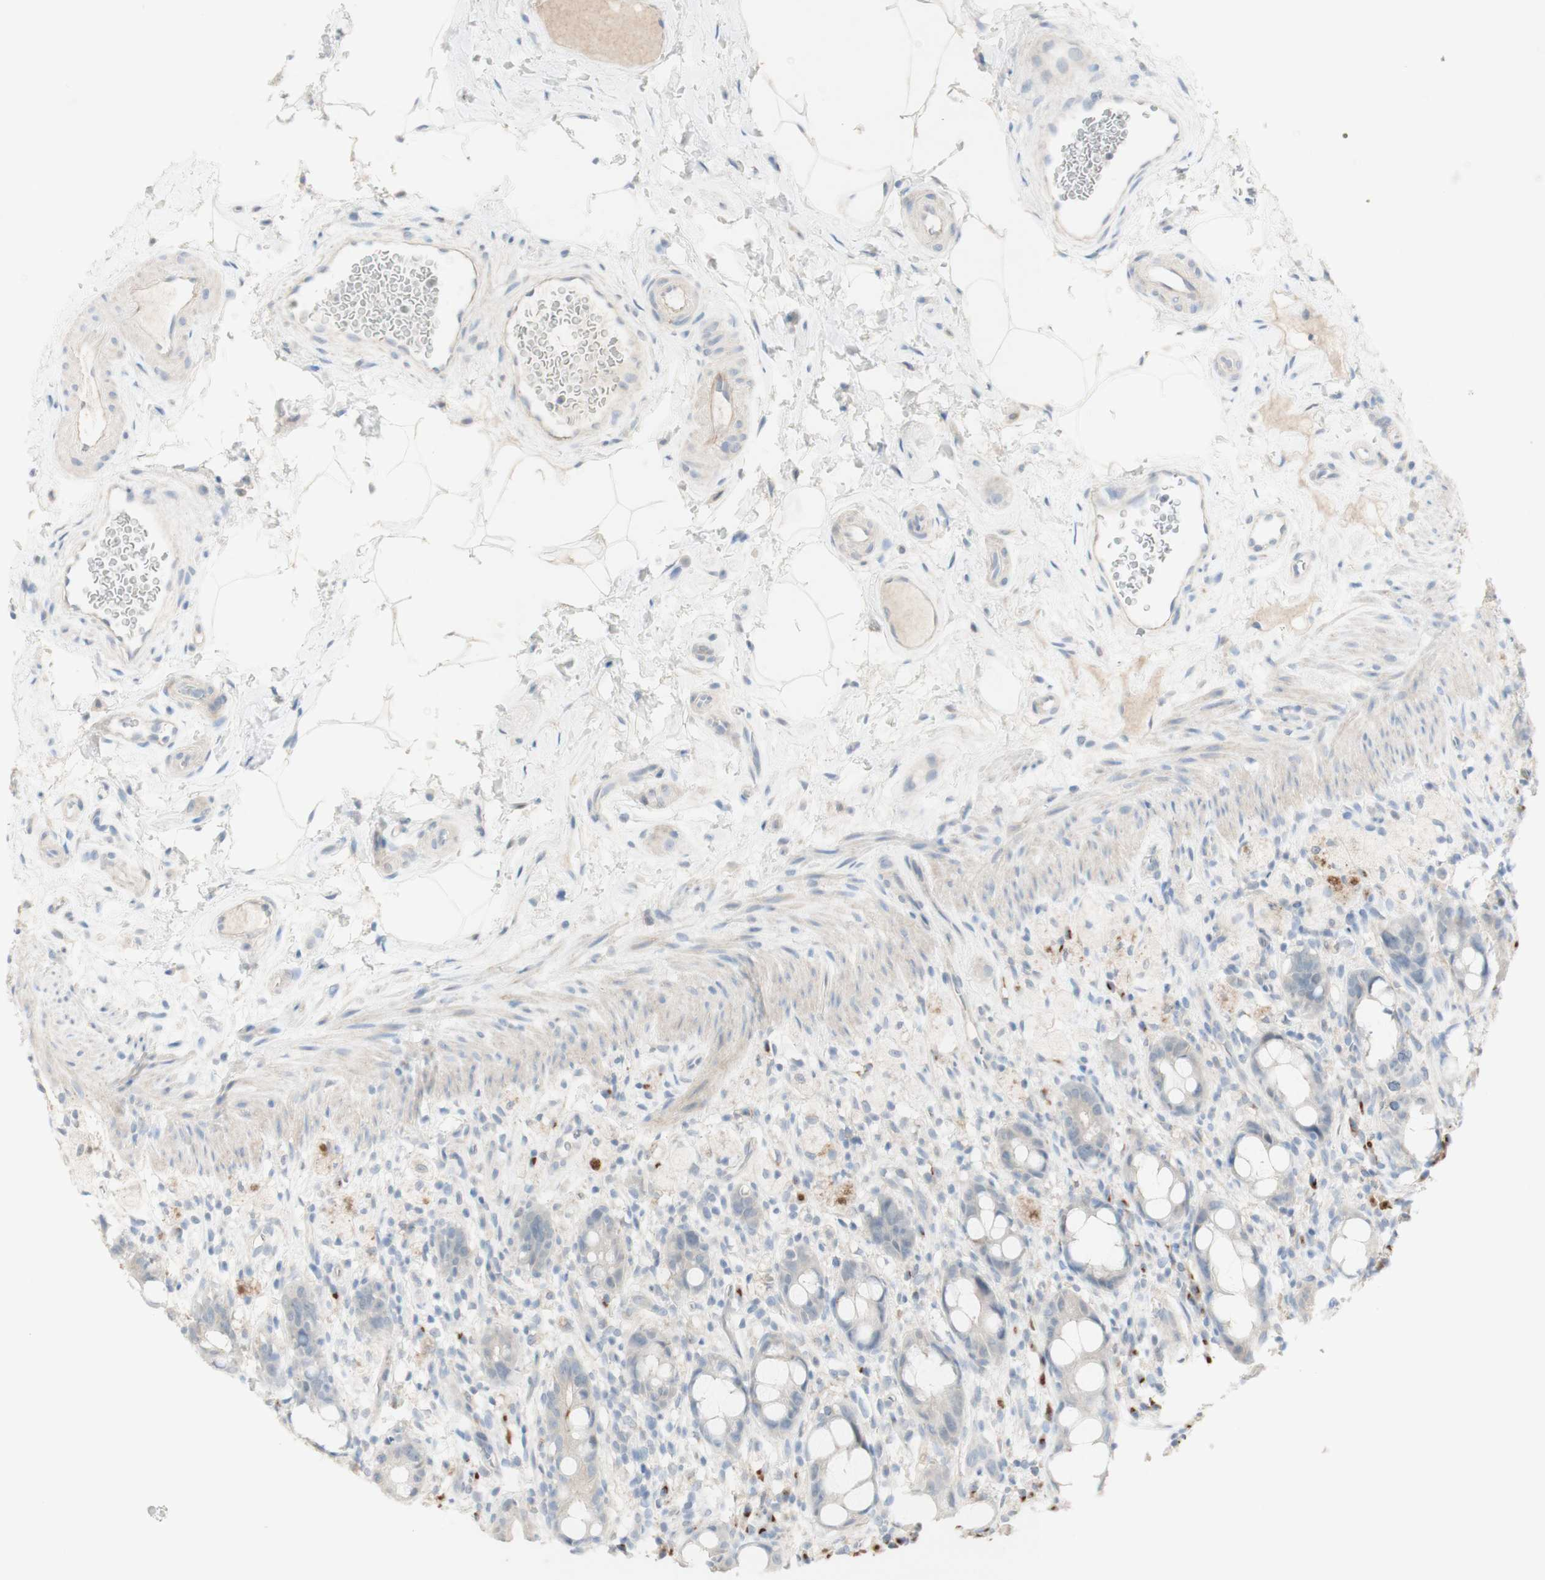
{"staining": {"intensity": "weak", "quantity": "25%-75%", "location": "cytoplasmic/membranous"}, "tissue": "rectum", "cell_type": "Glandular cells", "image_type": "normal", "snomed": [{"axis": "morphology", "description": "Normal tissue, NOS"}, {"axis": "topography", "description": "Rectum"}], "caption": "A low amount of weak cytoplasmic/membranous staining is seen in approximately 25%-75% of glandular cells in normal rectum.", "gene": "MANEA", "patient": {"sex": "male", "age": 44}}